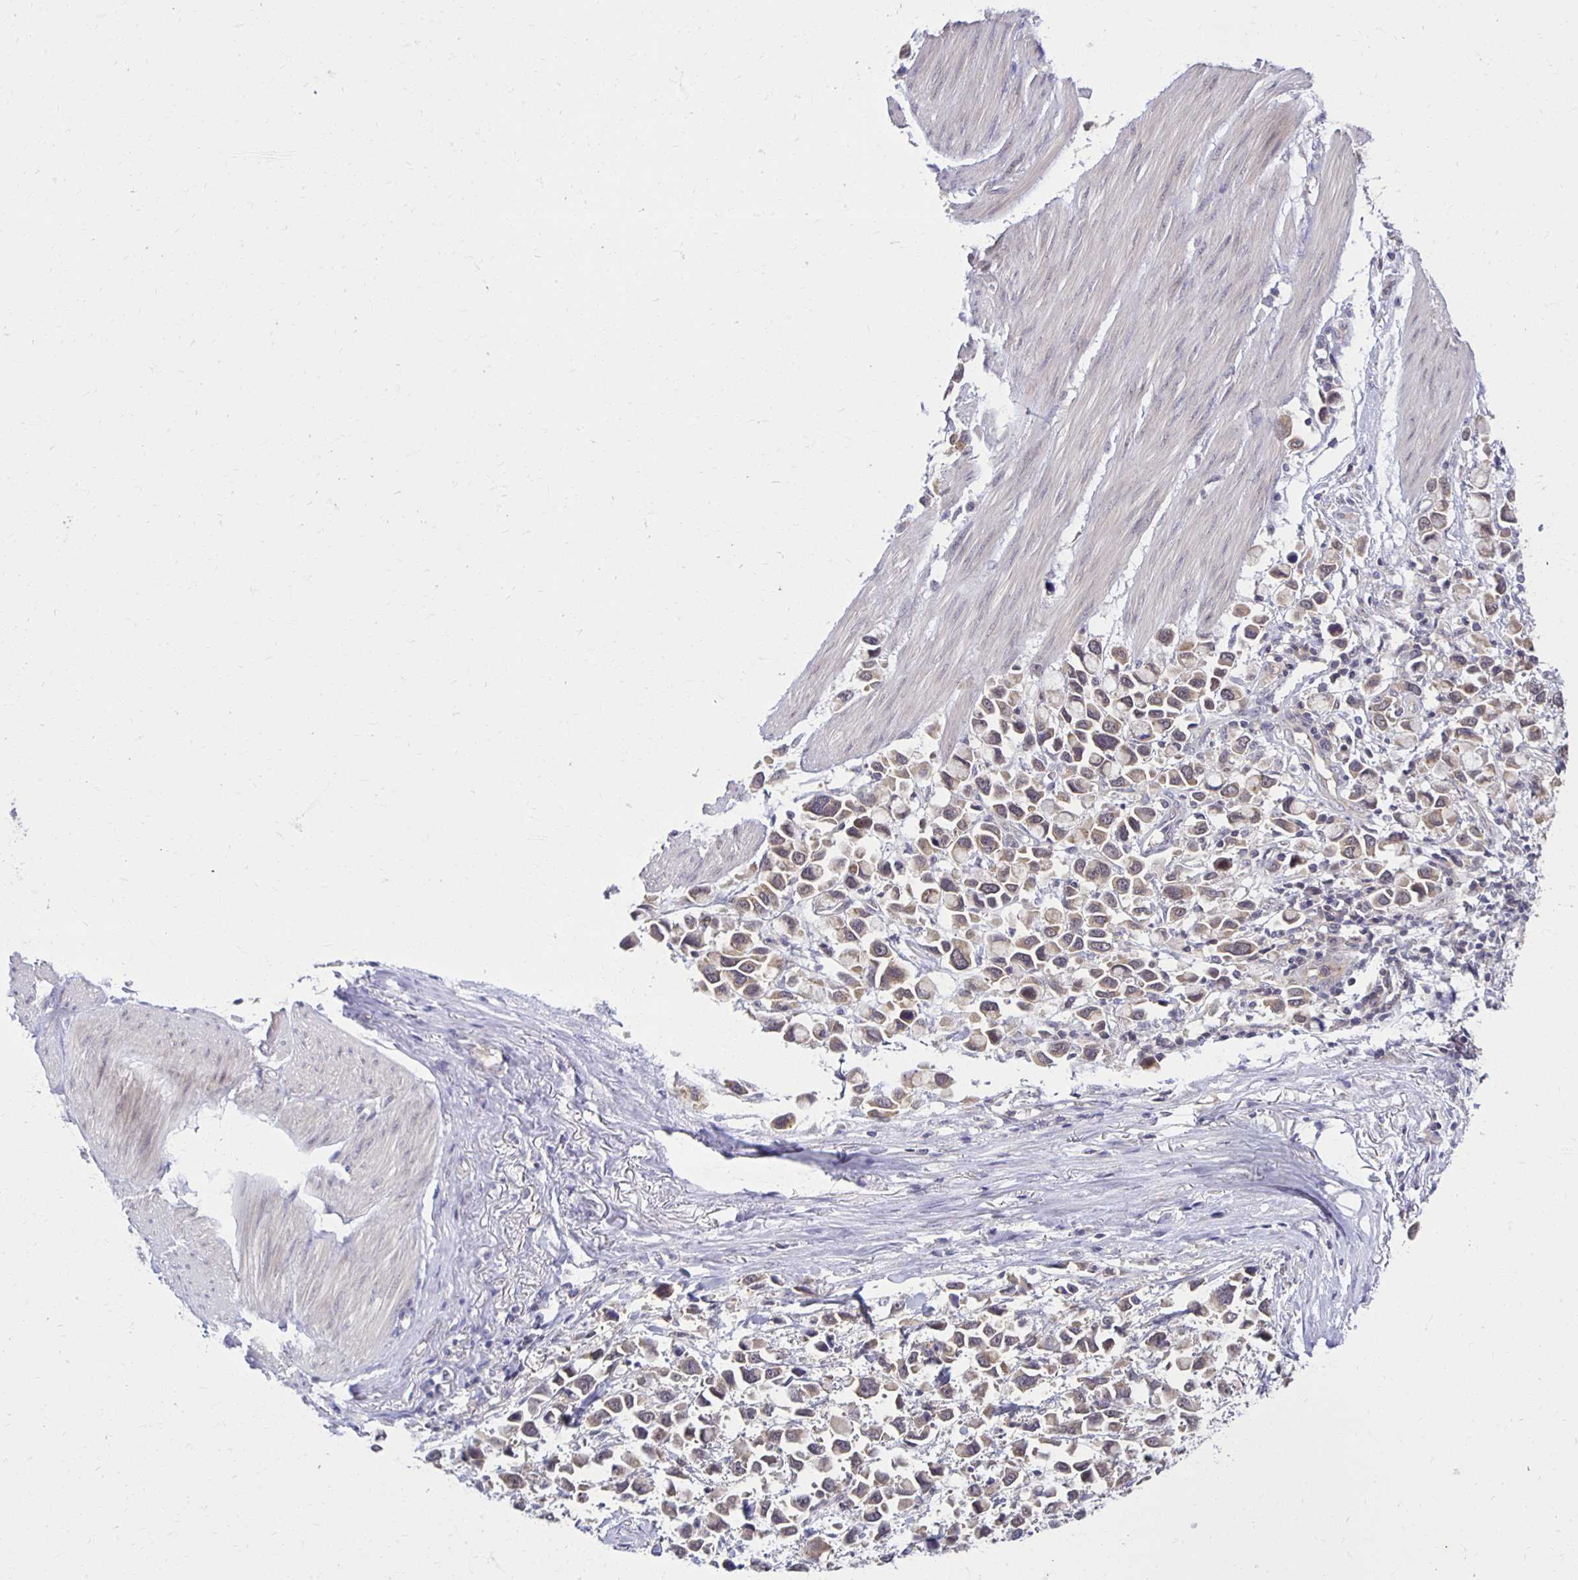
{"staining": {"intensity": "weak", "quantity": ">75%", "location": "cytoplasmic/membranous"}, "tissue": "stomach cancer", "cell_type": "Tumor cells", "image_type": "cancer", "snomed": [{"axis": "morphology", "description": "Adenocarcinoma, NOS"}, {"axis": "topography", "description": "Stomach"}], "caption": "Human stomach adenocarcinoma stained for a protein (brown) reveals weak cytoplasmic/membranous positive staining in about >75% of tumor cells.", "gene": "MIEN1", "patient": {"sex": "female", "age": 81}}